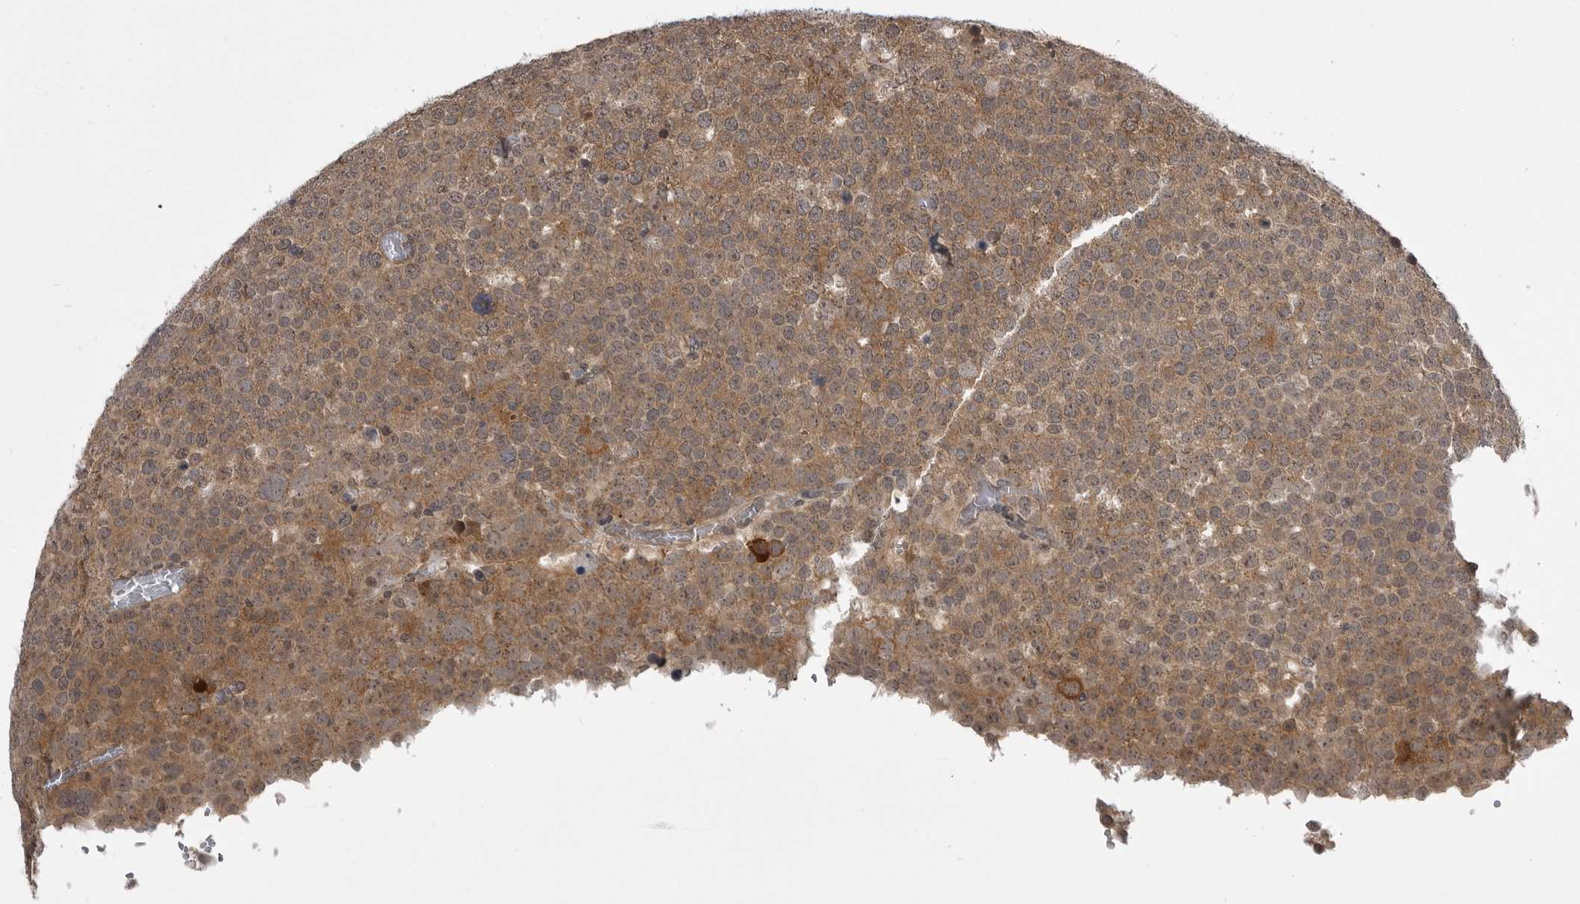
{"staining": {"intensity": "moderate", "quantity": ">75%", "location": "cytoplasmic/membranous"}, "tissue": "testis cancer", "cell_type": "Tumor cells", "image_type": "cancer", "snomed": [{"axis": "morphology", "description": "Seminoma, NOS"}, {"axis": "topography", "description": "Testis"}], "caption": "IHC staining of testis seminoma, which reveals medium levels of moderate cytoplasmic/membranous expression in about >75% of tumor cells indicating moderate cytoplasmic/membranous protein expression. The staining was performed using DAB (3,3'-diaminobenzidine) (brown) for protein detection and nuclei were counterstained in hematoxylin (blue).", "gene": "SNX16", "patient": {"sex": "male", "age": 71}}